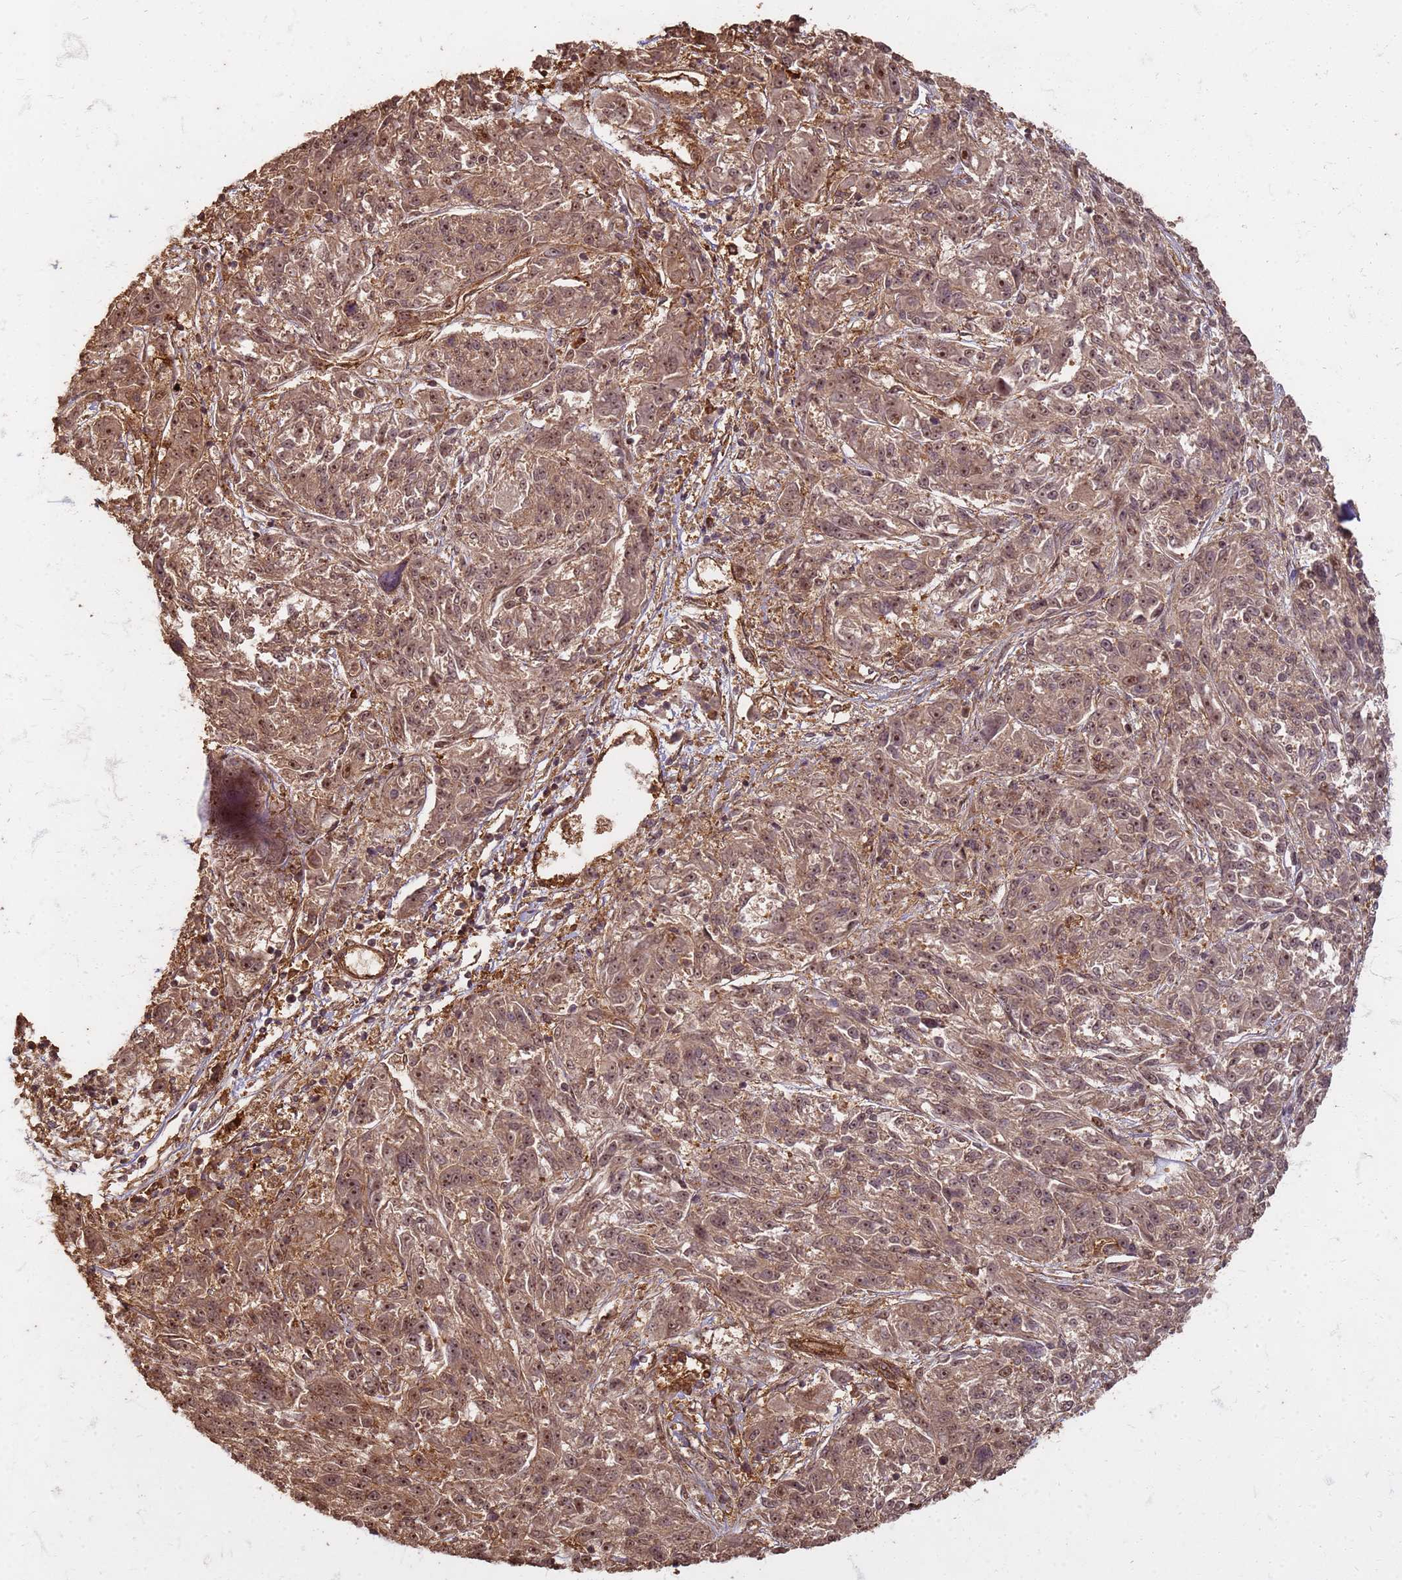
{"staining": {"intensity": "weak", "quantity": ">75%", "location": "cytoplasmic/membranous,nuclear"}, "tissue": "melanoma", "cell_type": "Tumor cells", "image_type": "cancer", "snomed": [{"axis": "morphology", "description": "Malignant melanoma, NOS"}, {"axis": "topography", "description": "Skin"}], "caption": "High-magnification brightfield microscopy of malignant melanoma stained with DAB (brown) and counterstained with hematoxylin (blue). tumor cells exhibit weak cytoplasmic/membranous and nuclear expression is identified in about>75% of cells. Using DAB (brown) and hematoxylin (blue) stains, captured at high magnification using brightfield microscopy.", "gene": "KIF26A", "patient": {"sex": "male", "age": 53}}